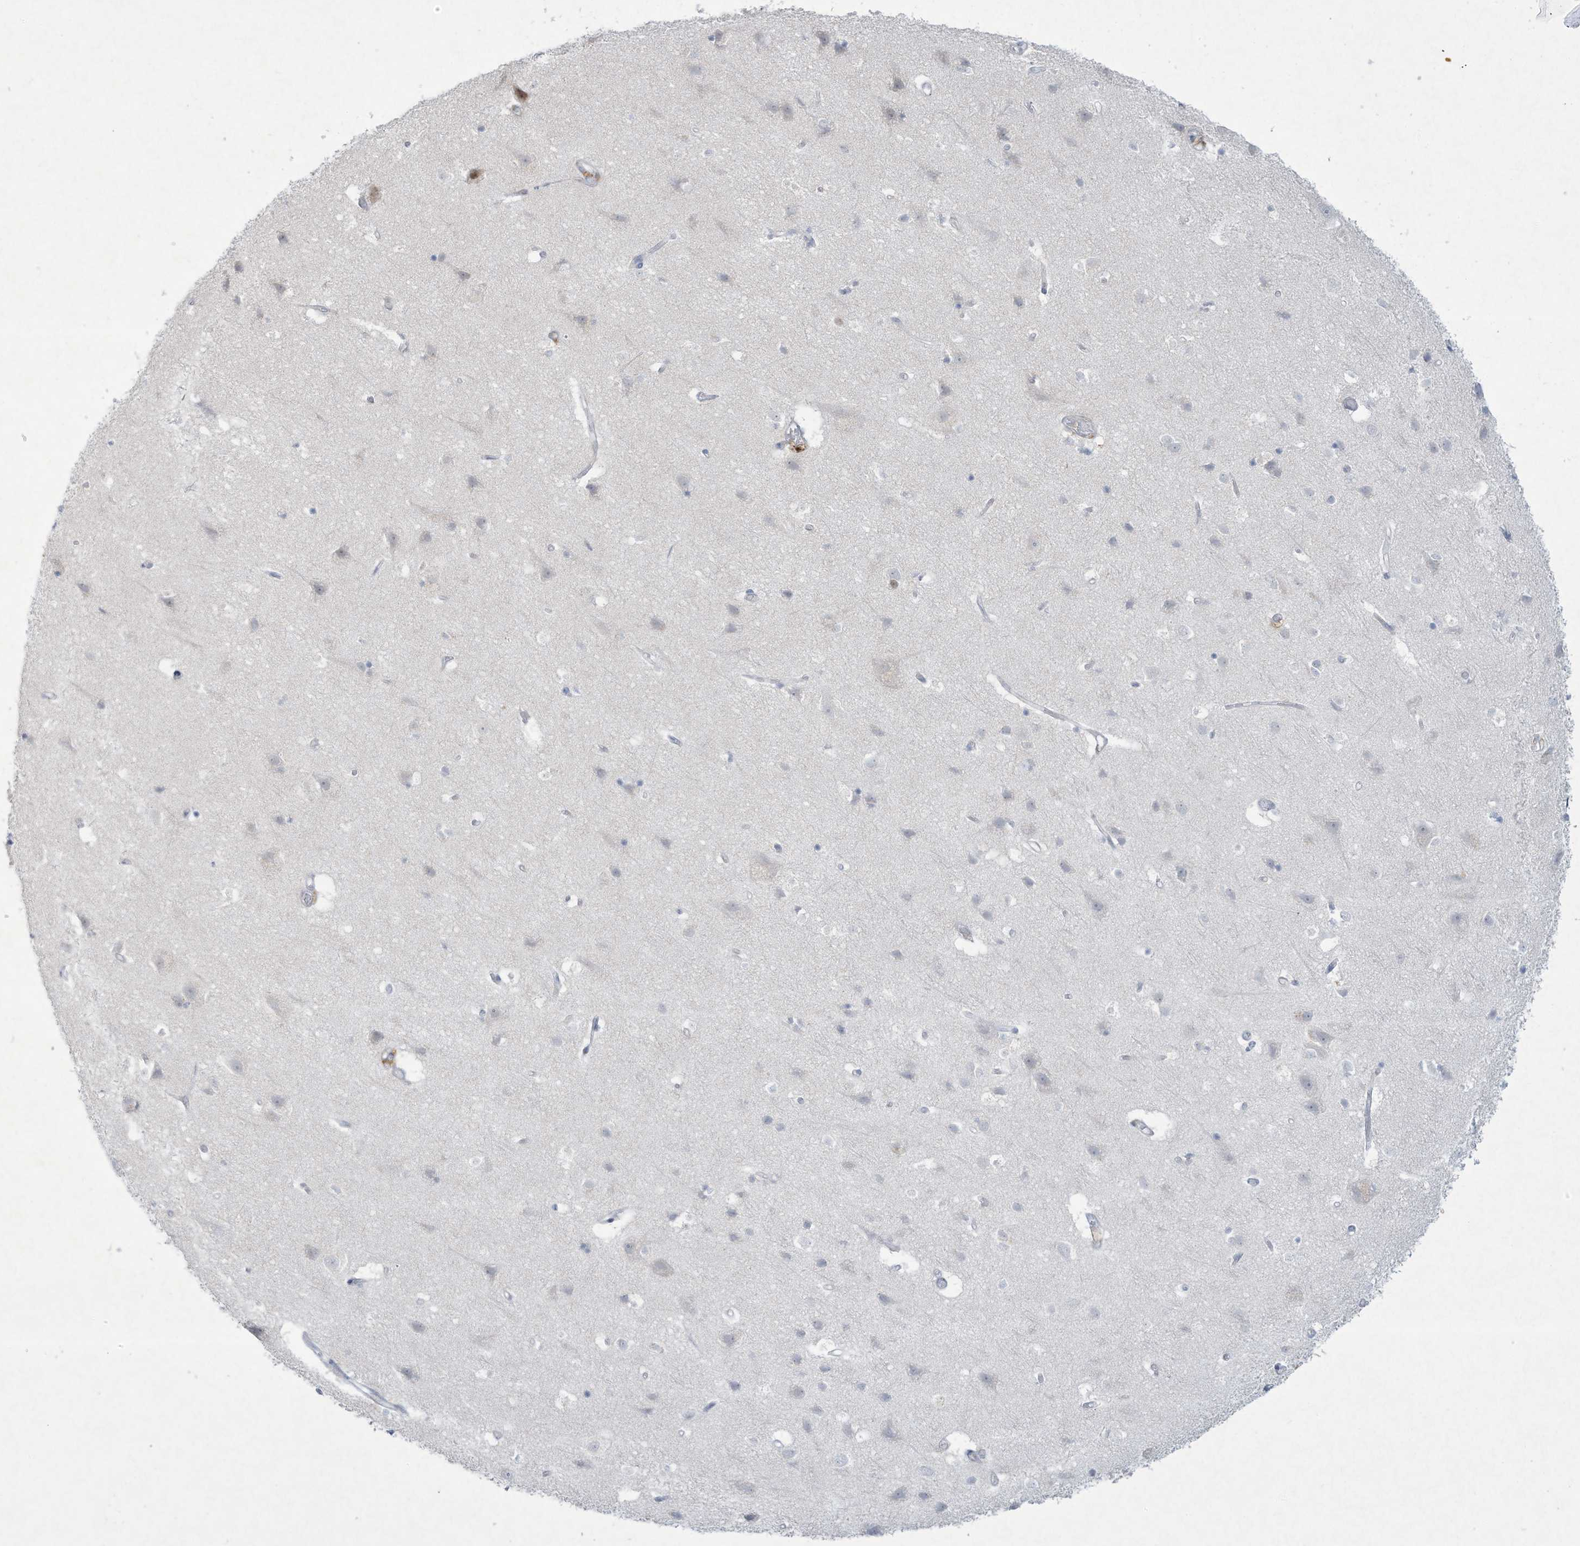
{"staining": {"intensity": "negative", "quantity": "none", "location": "none"}, "tissue": "cerebral cortex", "cell_type": "Endothelial cells", "image_type": "normal", "snomed": [{"axis": "morphology", "description": "Normal tissue, NOS"}, {"axis": "topography", "description": "Cerebral cortex"}], "caption": "A high-resolution photomicrograph shows immunohistochemistry staining of unremarkable cerebral cortex, which reveals no significant expression in endothelial cells.", "gene": "PAX6", "patient": {"sex": "male", "age": 54}}